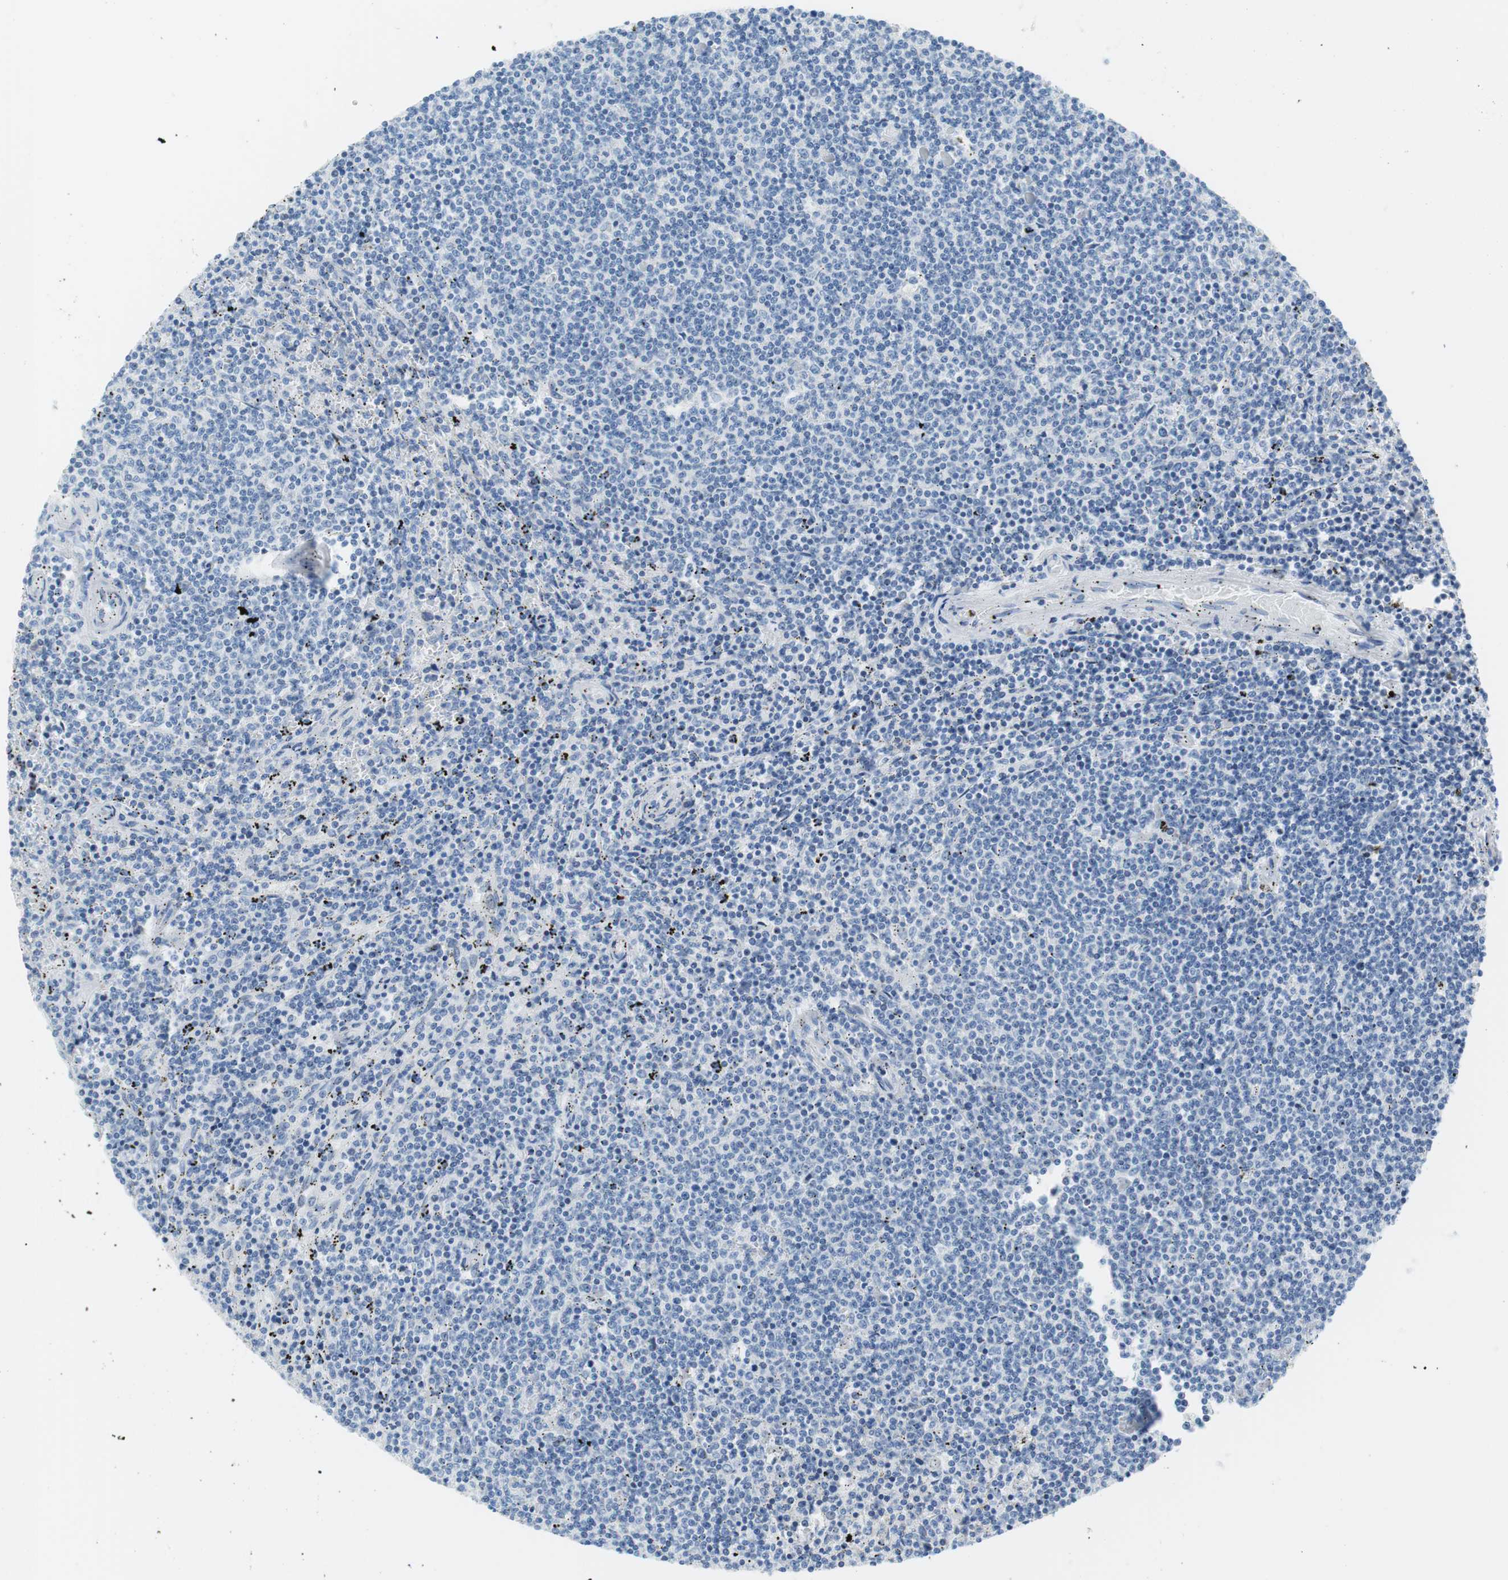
{"staining": {"intensity": "negative", "quantity": "none", "location": "none"}, "tissue": "lymphoma", "cell_type": "Tumor cells", "image_type": "cancer", "snomed": [{"axis": "morphology", "description": "Malignant lymphoma, non-Hodgkin's type, Low grade"}, {"axis": "topography", "description": "Spleen"}], "caption": "Immunohistochemical staining of lymphoma exhibits no significant positivity in tumor cells.", "gene": "MYH1", "patient": {"sex": "female", "age": 50}}